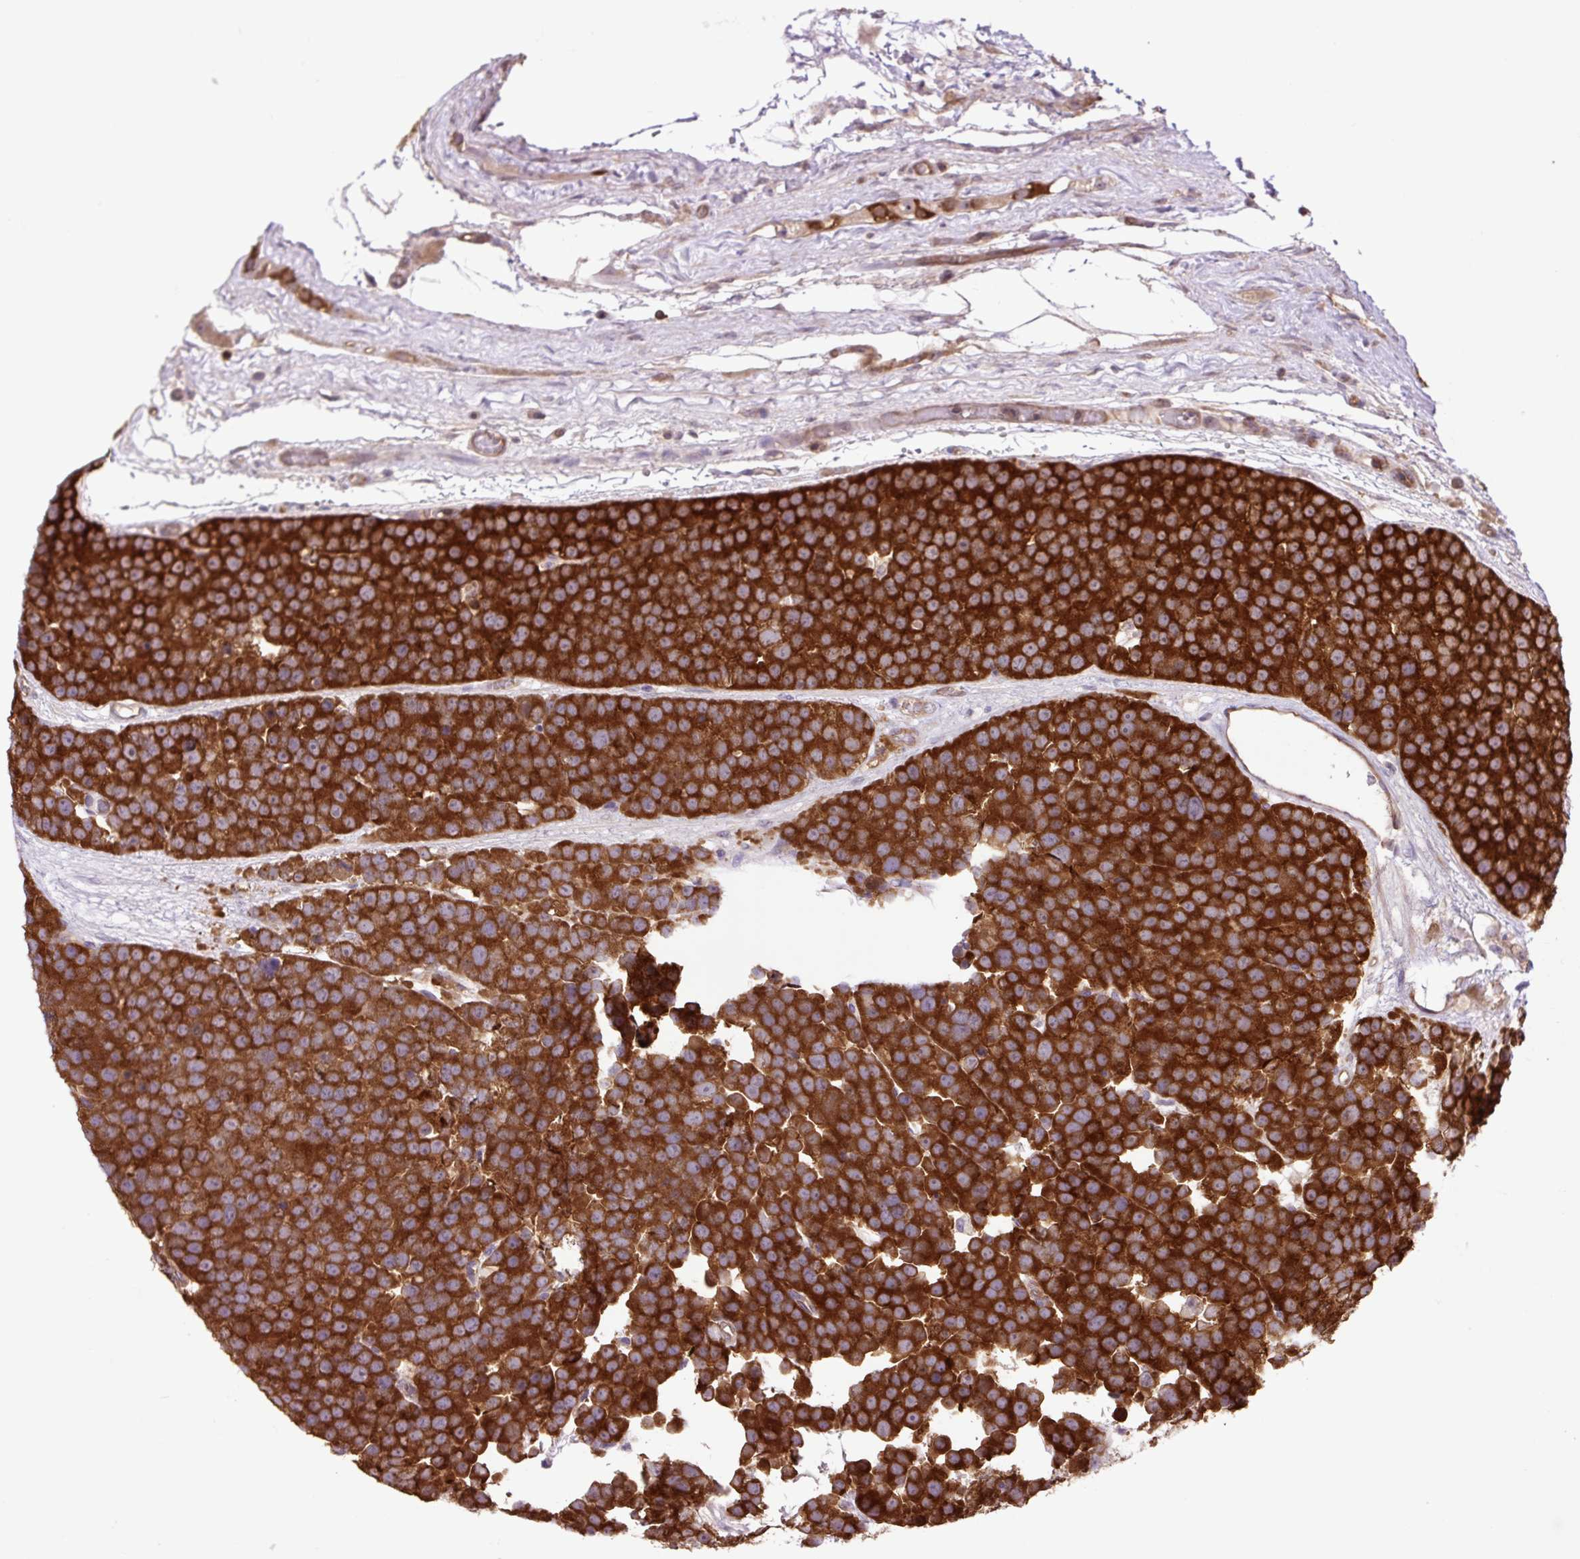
{"staining": {"intensity": "strong", "quantity": ">75%", "location": "cytoplasmic/membranous"}, "tissue": "testis cancer", "cell_type": "Tumor cells", "image_type": "cancer", "snomed": [{"axis": "morphology", "description": "Seminoma, NOS"}, {"axis": "topography", "description": "Testis"}], "caption": "Immunohistochemical staining of testis cancer displays high levels of strong cytoplasmic/membranous positivity in about >75% of tumor cells.", "gene": "PLCG1", "patient": {"sex": "male", "age": 71}}